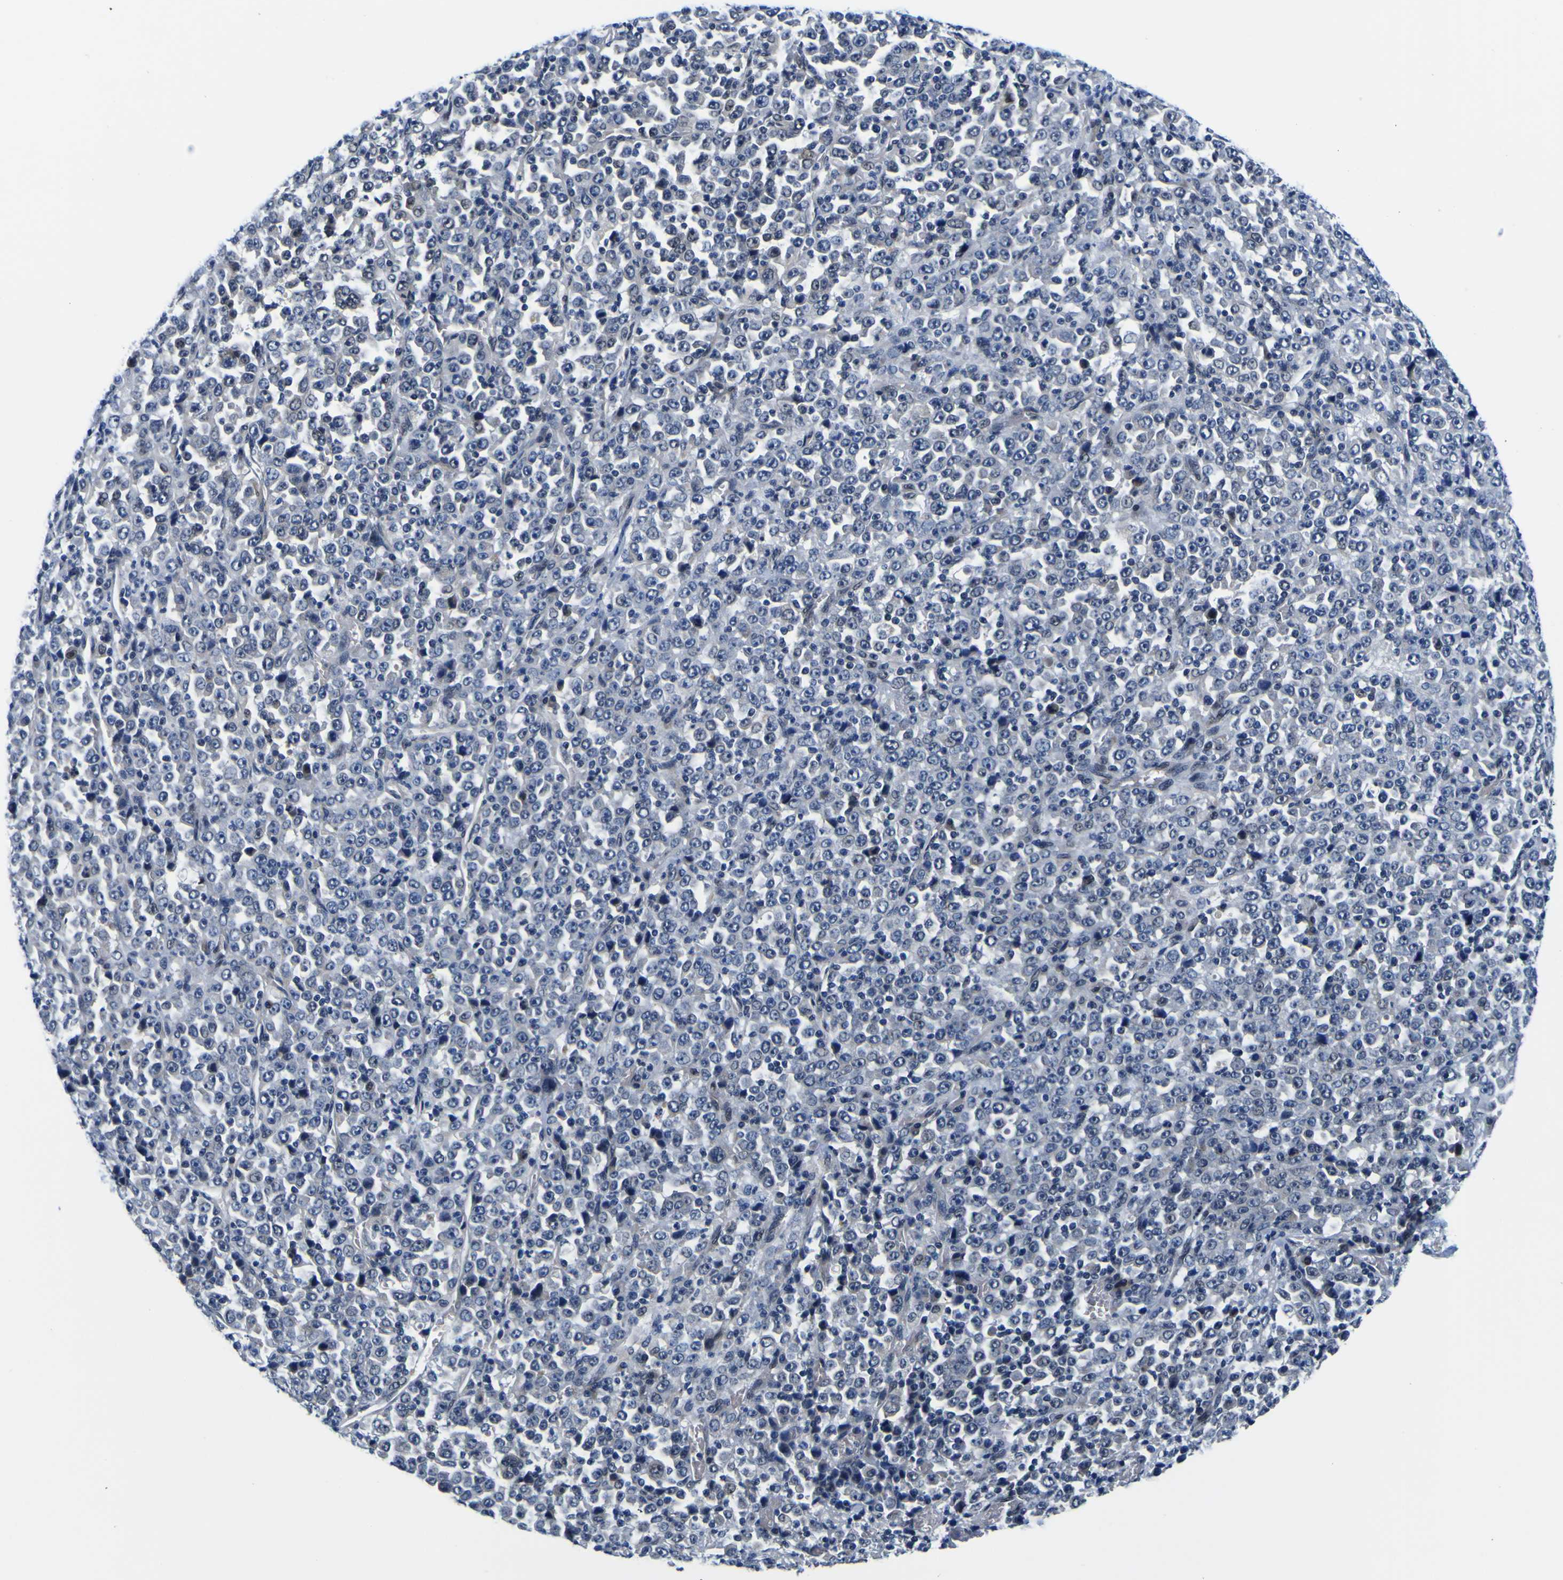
{"staining": {"intensity": "negative", "quantity": "none", "location": "none"}, "tissue": "stomach cancer", "cell_type": "Tumor cells", "image_type": "cancer", "snomed": [{"axis": "morphology", "description": "Normal tissue, NOS"}, {"axis": "morphology", "description": "Adenocarcinoma, NOS"}, {"axis": "topography", "description": "Stomach, upper"}, {"axis": "topography", "description": "Stomach"}], "caption": "An image of stomach cancer (adenocarcinoma) stained for a protein shows no brown staining in tumor cells.", "gene": "CUL4B", "patient": {"sex": "male", "age": 59}}